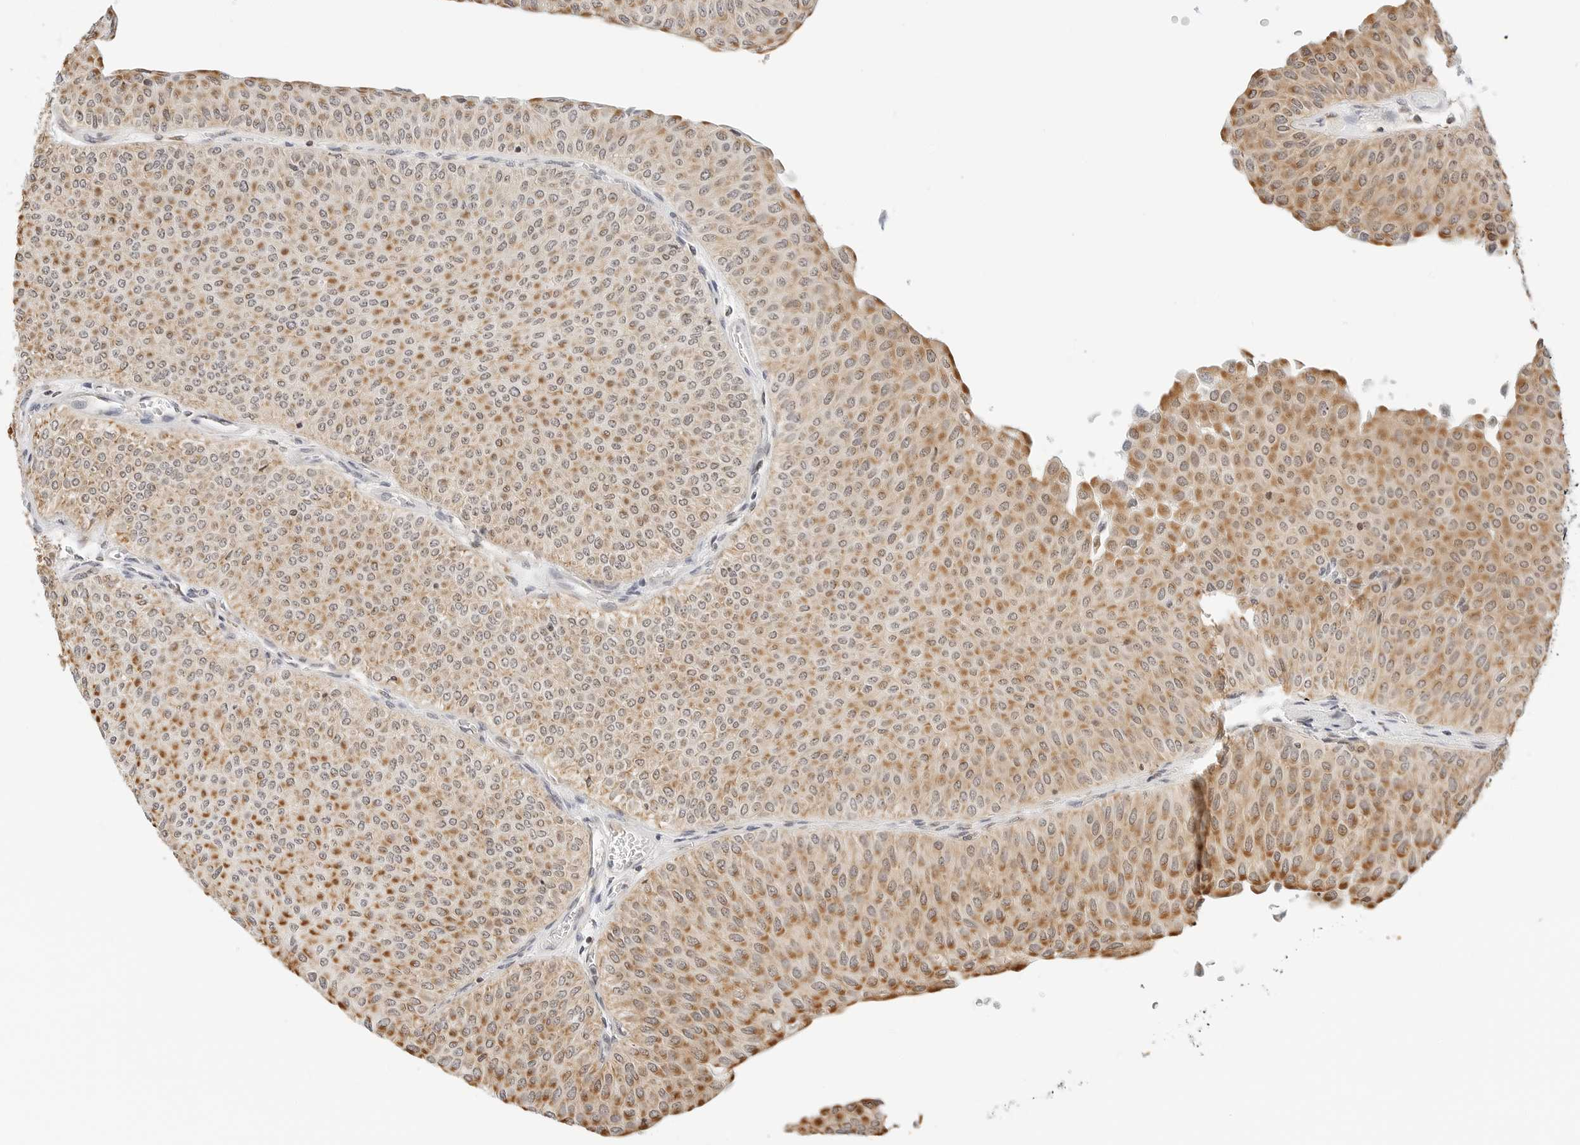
{"staining": {"intensity": "moderate", "quantity": ">75%", "location": "cytoplasmic/membranous"}, "tissue": "urothelial cancer", "cell_type": "Tumor cells", "image_type": "cancer", "snomed": [{"axis": "morphology", "description": "Urothelial carcinoma, Low grade"}, {"axis": "topography", "description": "Urinary bladder"}], "caption": "Urothelial cancer tissue displays moderate cytoplasmic/membranous staining in about >75% of tumor cells, visualized by immunohistochemistry. (DAB = brown stain, brightfield microscopy at high magnification).", "gene": "ATL1", "patient": {"sex": "male", "age": 78}}